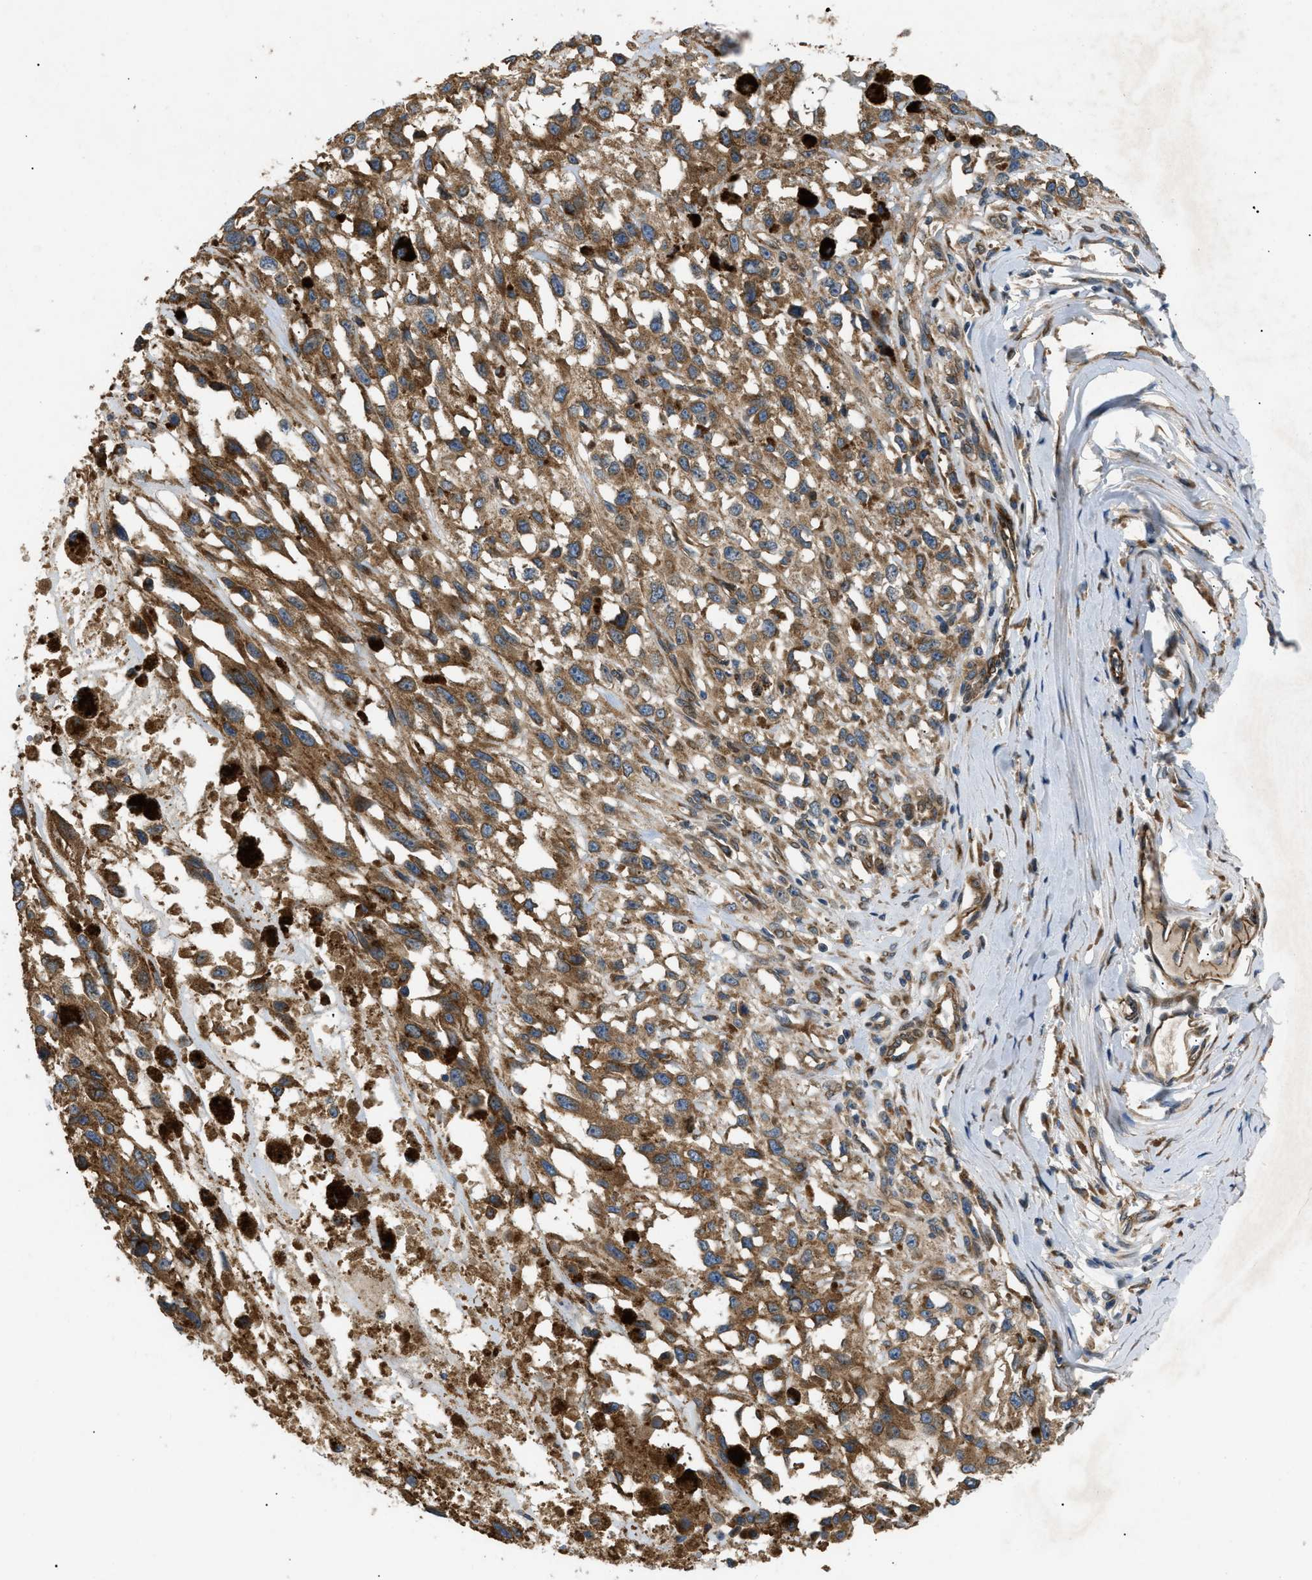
{"staining": {"intensity": "moderate", "quantity": ">75%", "location": "cytoplasmic/membranous"}, "tissue": "melanoma", "cell_type": "Tumor cells", "image_type": "cancer", "snomed": [{"axis": "morphology", "description": "Malignant melanoma, Metastatic site"}, {"axis": "topography", "description": "Lymph node"}], "caption": "Melanoma was stained to show a protein in brown. There is medium levels of moderate cytoplasmic/membranous expression in approximately >75% of tumor cells.", "gene": "LYSMD3", "patient": {"sex": "male", "age": 59}}